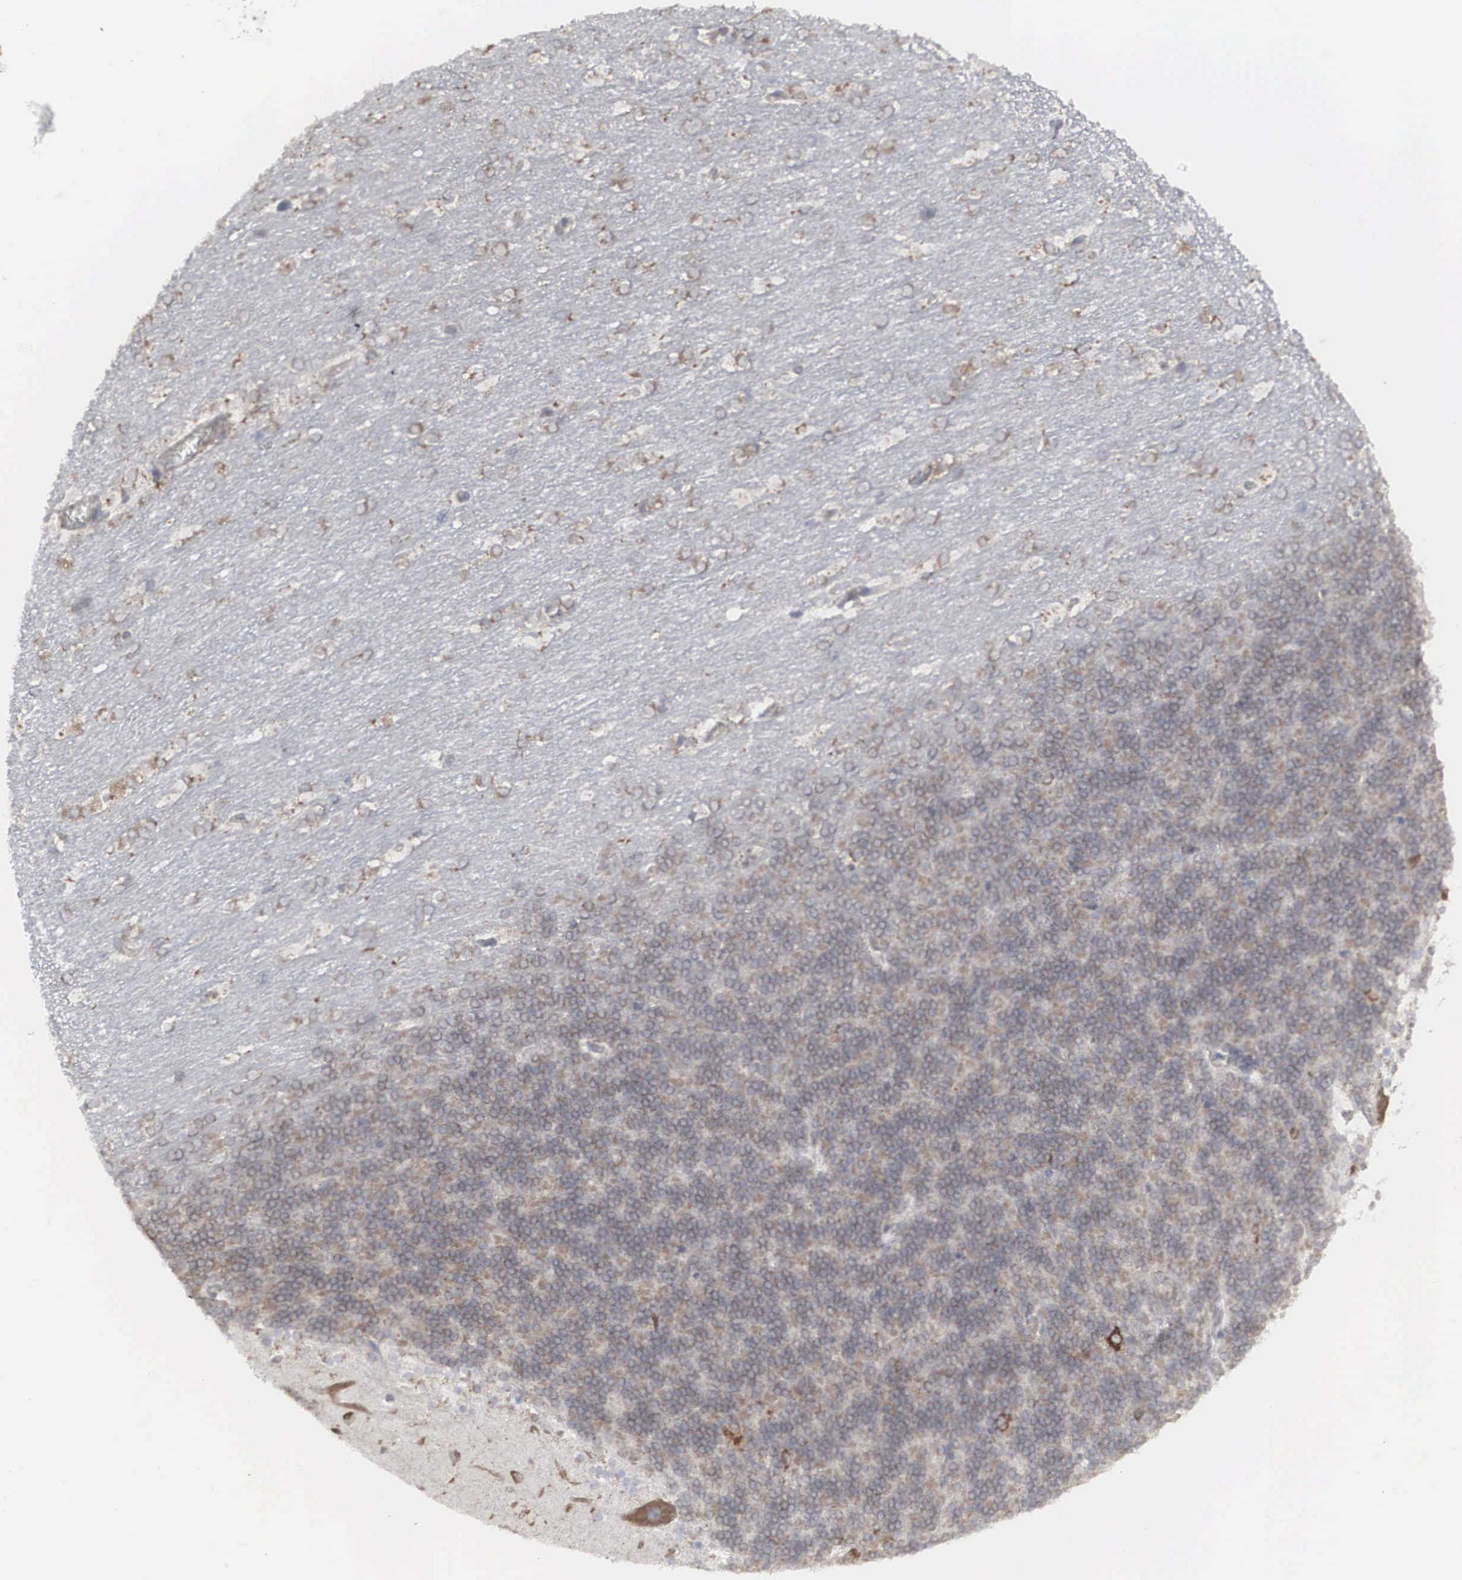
{"staining": {"intensity": "moderate", "quantity": ">75%", "location": "cytoplasmic/membranous"}, "tissue": "cerebellum", "cell_type": "Cells in granular layer", "image_type": "normal", "snomed": [{"axis": "morphology", "description": "Normal tissue, NOS"}, {"axis": "topography", "description": "Cerebellum"}], "caption": "Benign cerebellum demonstrates moderate cytoplasmic/membranous staining in approximately >75% of cells in granular layer.", "gene": "CTAGE15", "patient": {"sex": "female", "age": 19}}